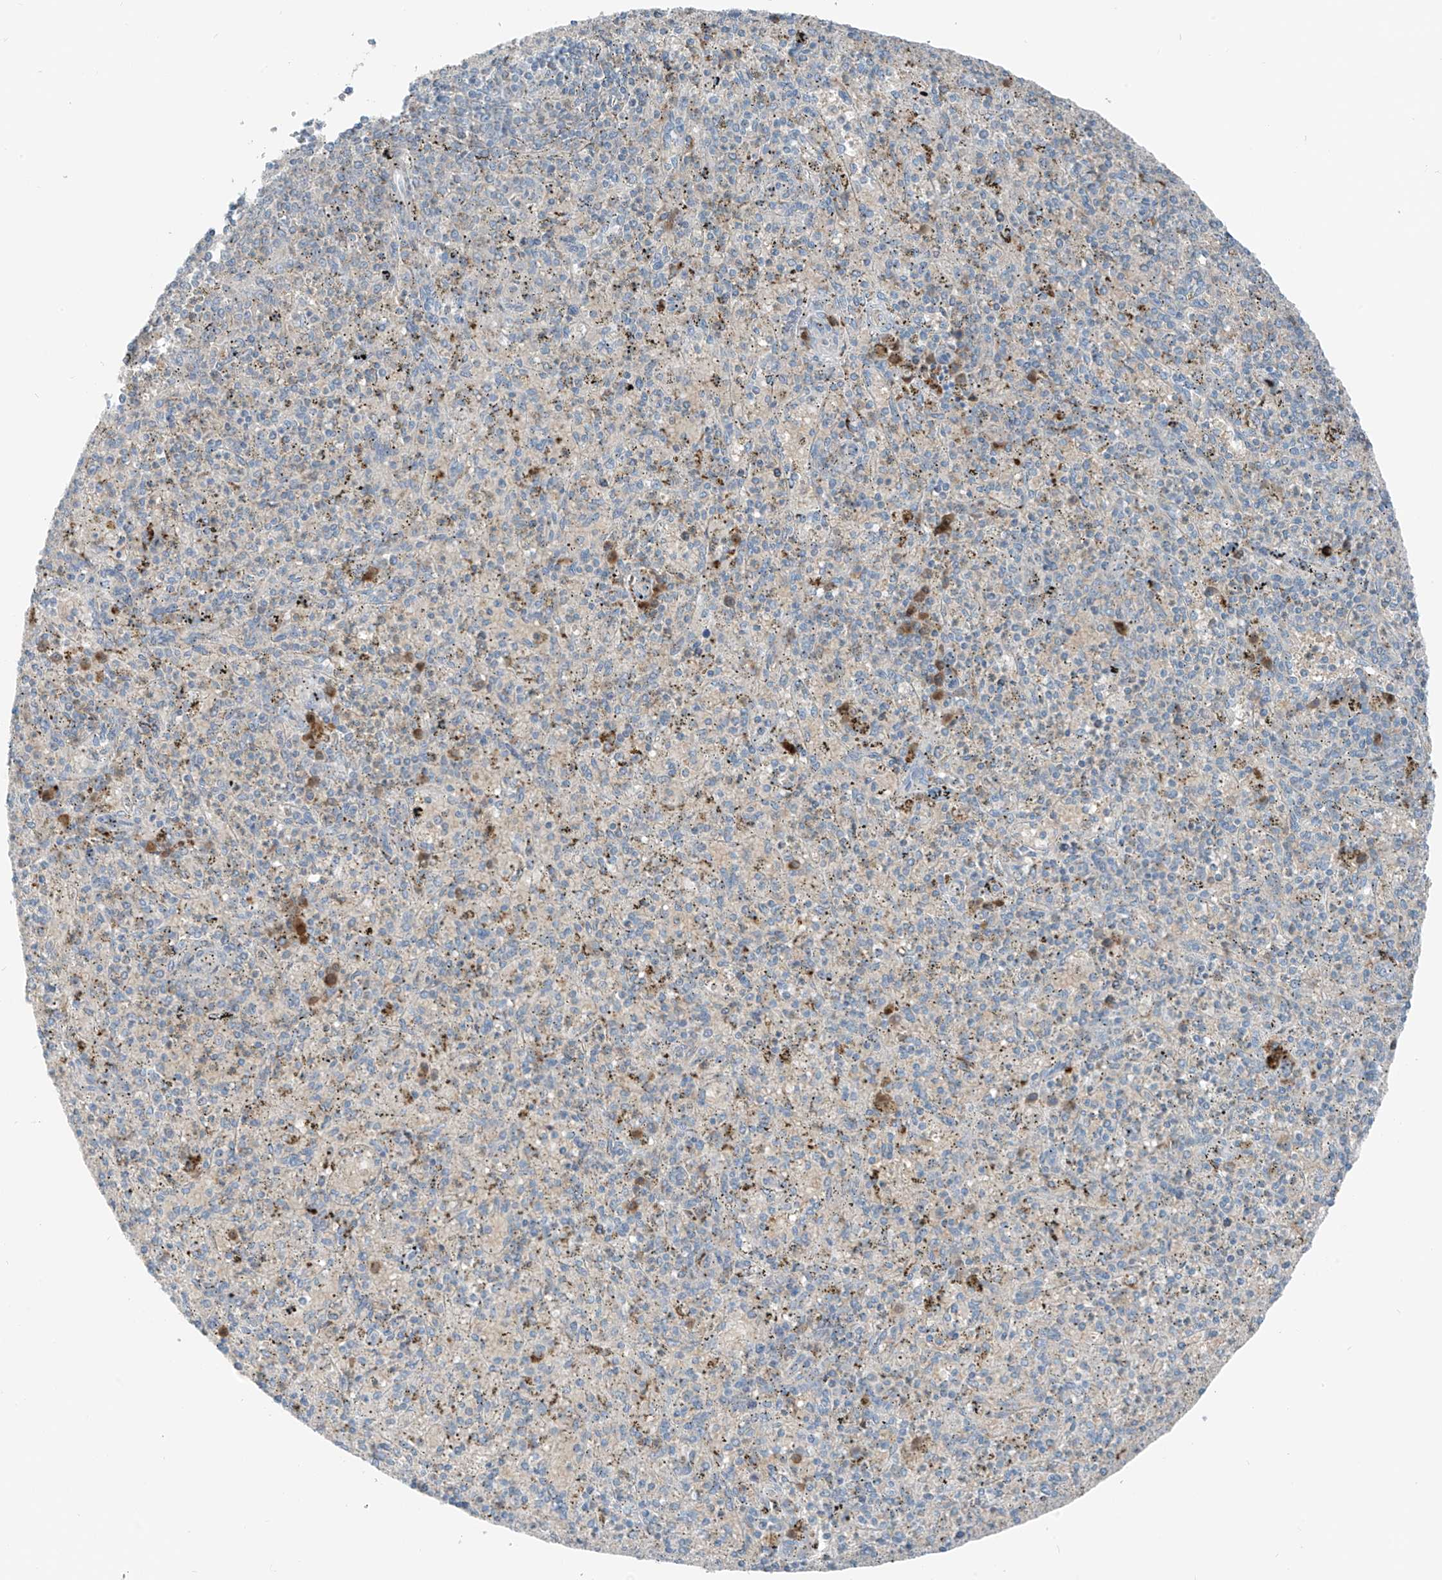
{"staining": {"intensity": "negative", "quantity": "none", "location": "none"}, "tissue": "spleen", "cell_type": "Cells in red pulp", "image_type": "normal", "snomed": [{"axis": "morphology", "description": "Normal tissue, NOS"}, {"axis": "topography", "description": "Spleen"}], "caption": "Cells in red pulp are negative for brown protein staining in benign spleen. (DAB IHC, high magnification).", "gene": "SLC12A6", "patient": {"sex": "male", "age": 72}}